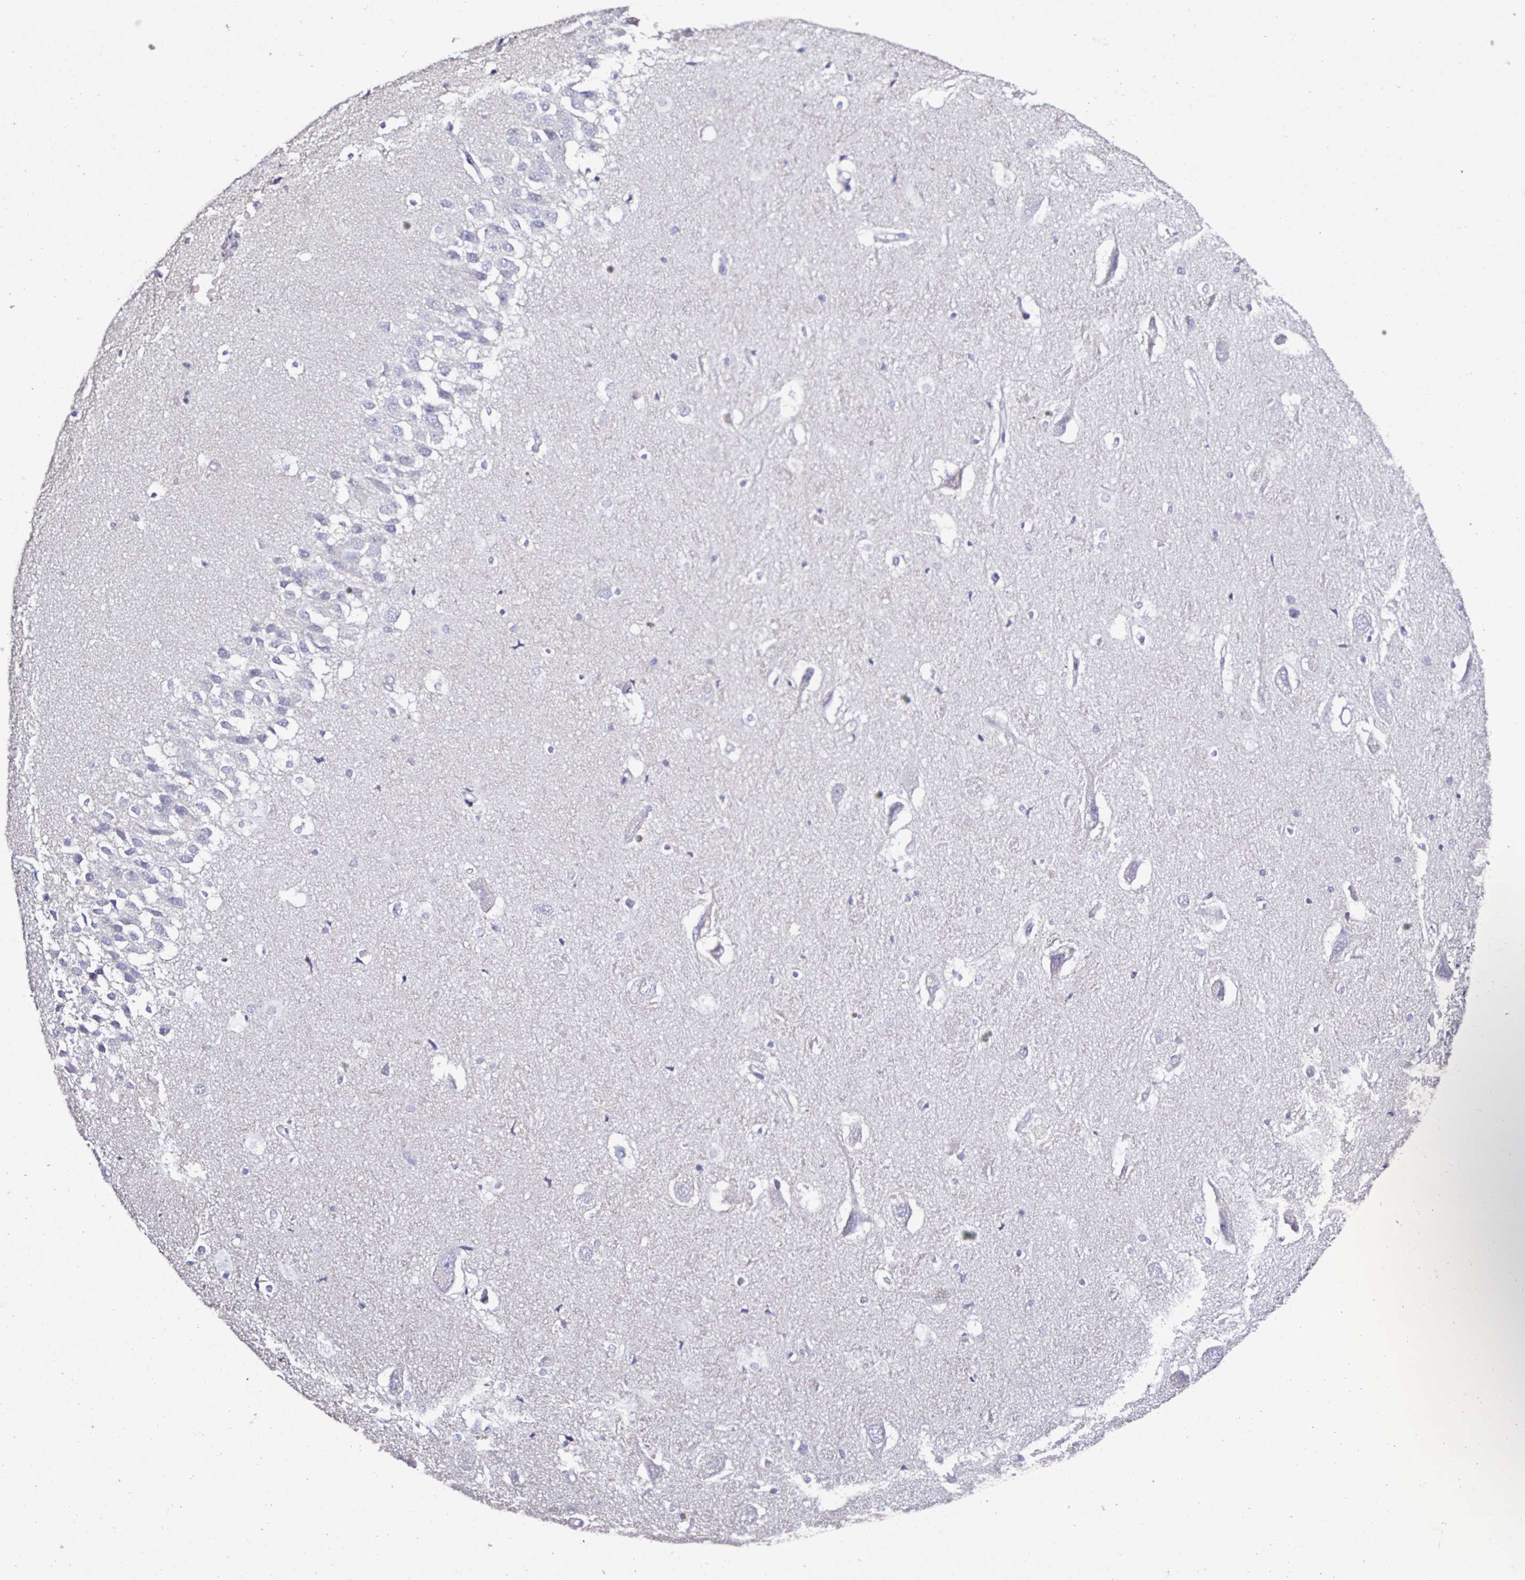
{"staining": {"intensity": "negative", "quantity": "none", "location": "none"}, "tissue": "hippocampus", "cell_type": "Glial cells", "image_type": "normal", "snomed": [{"axis": "morphology", "description": "Normal tissue, NOS"}, {"axis": "topography", "description": "Hippocampus"}], "caption": "This is an IHC histopathology image of benign human hippocampus. There is no positivity in glial cells.", "gene": "PLA2G4E", "patient": {"sex": "male", "age": 26}}